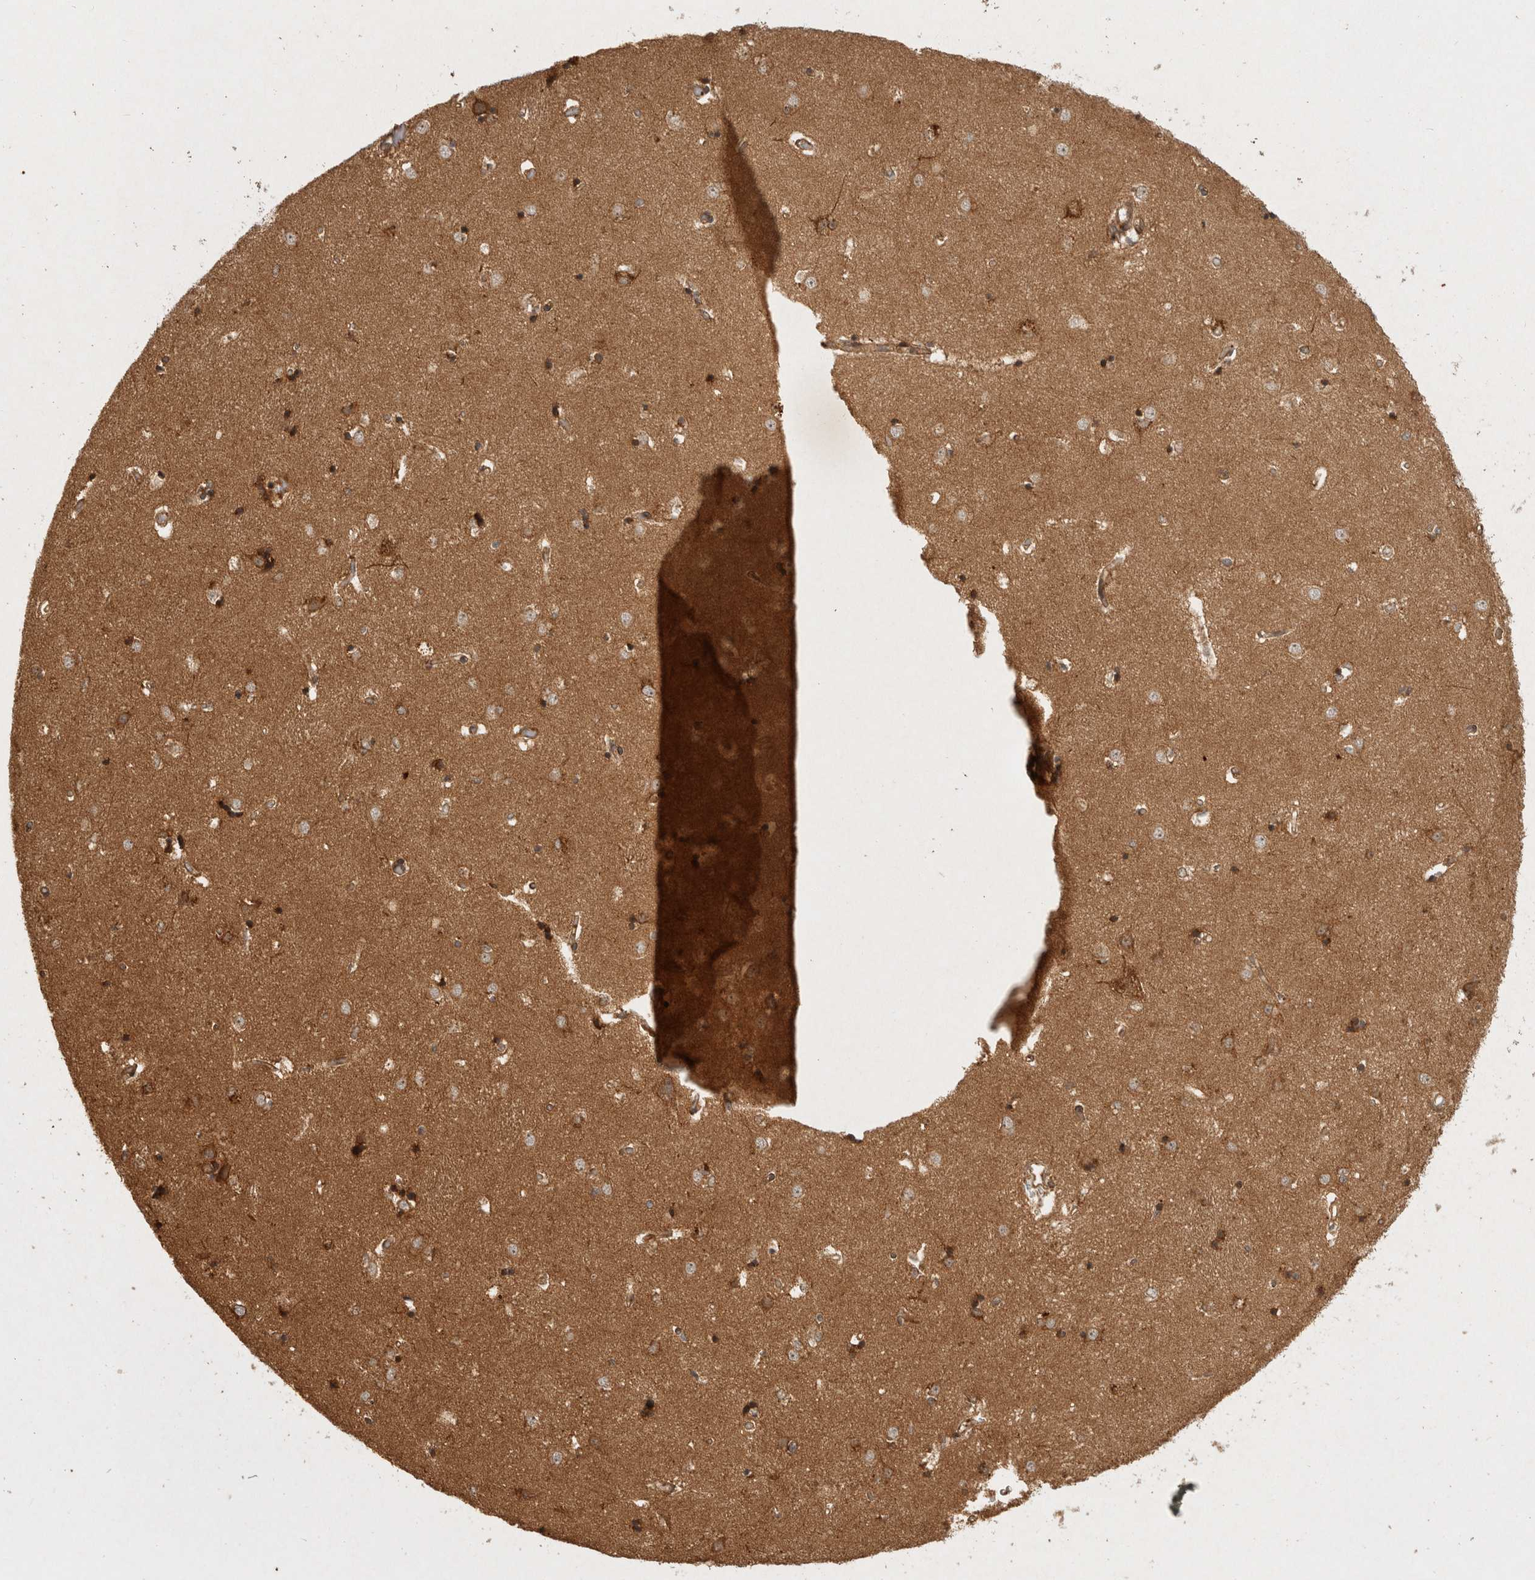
{"staining": {"intensity": "strong", "quantity": "25%-75%", "location": "cytoplasmic/membranous"}, "tissue": "caudate", "cell_type": "Glial cells", "image_type": "normal", "snomed": [{"axis": "morphology", "description": "Normal tissue, NOS"}, {"axis": "topography", "description": "Lateral ventricle wall"}], "caption": "Immunohistochemical staining of unremarkable human caudate demonstrates high levels of strong cytoplasmic/membranous expression in approximately 25%-75% of glial cells.", "gene": "CAMSAP2", "patient": {"sex": "male", "age": 45}}